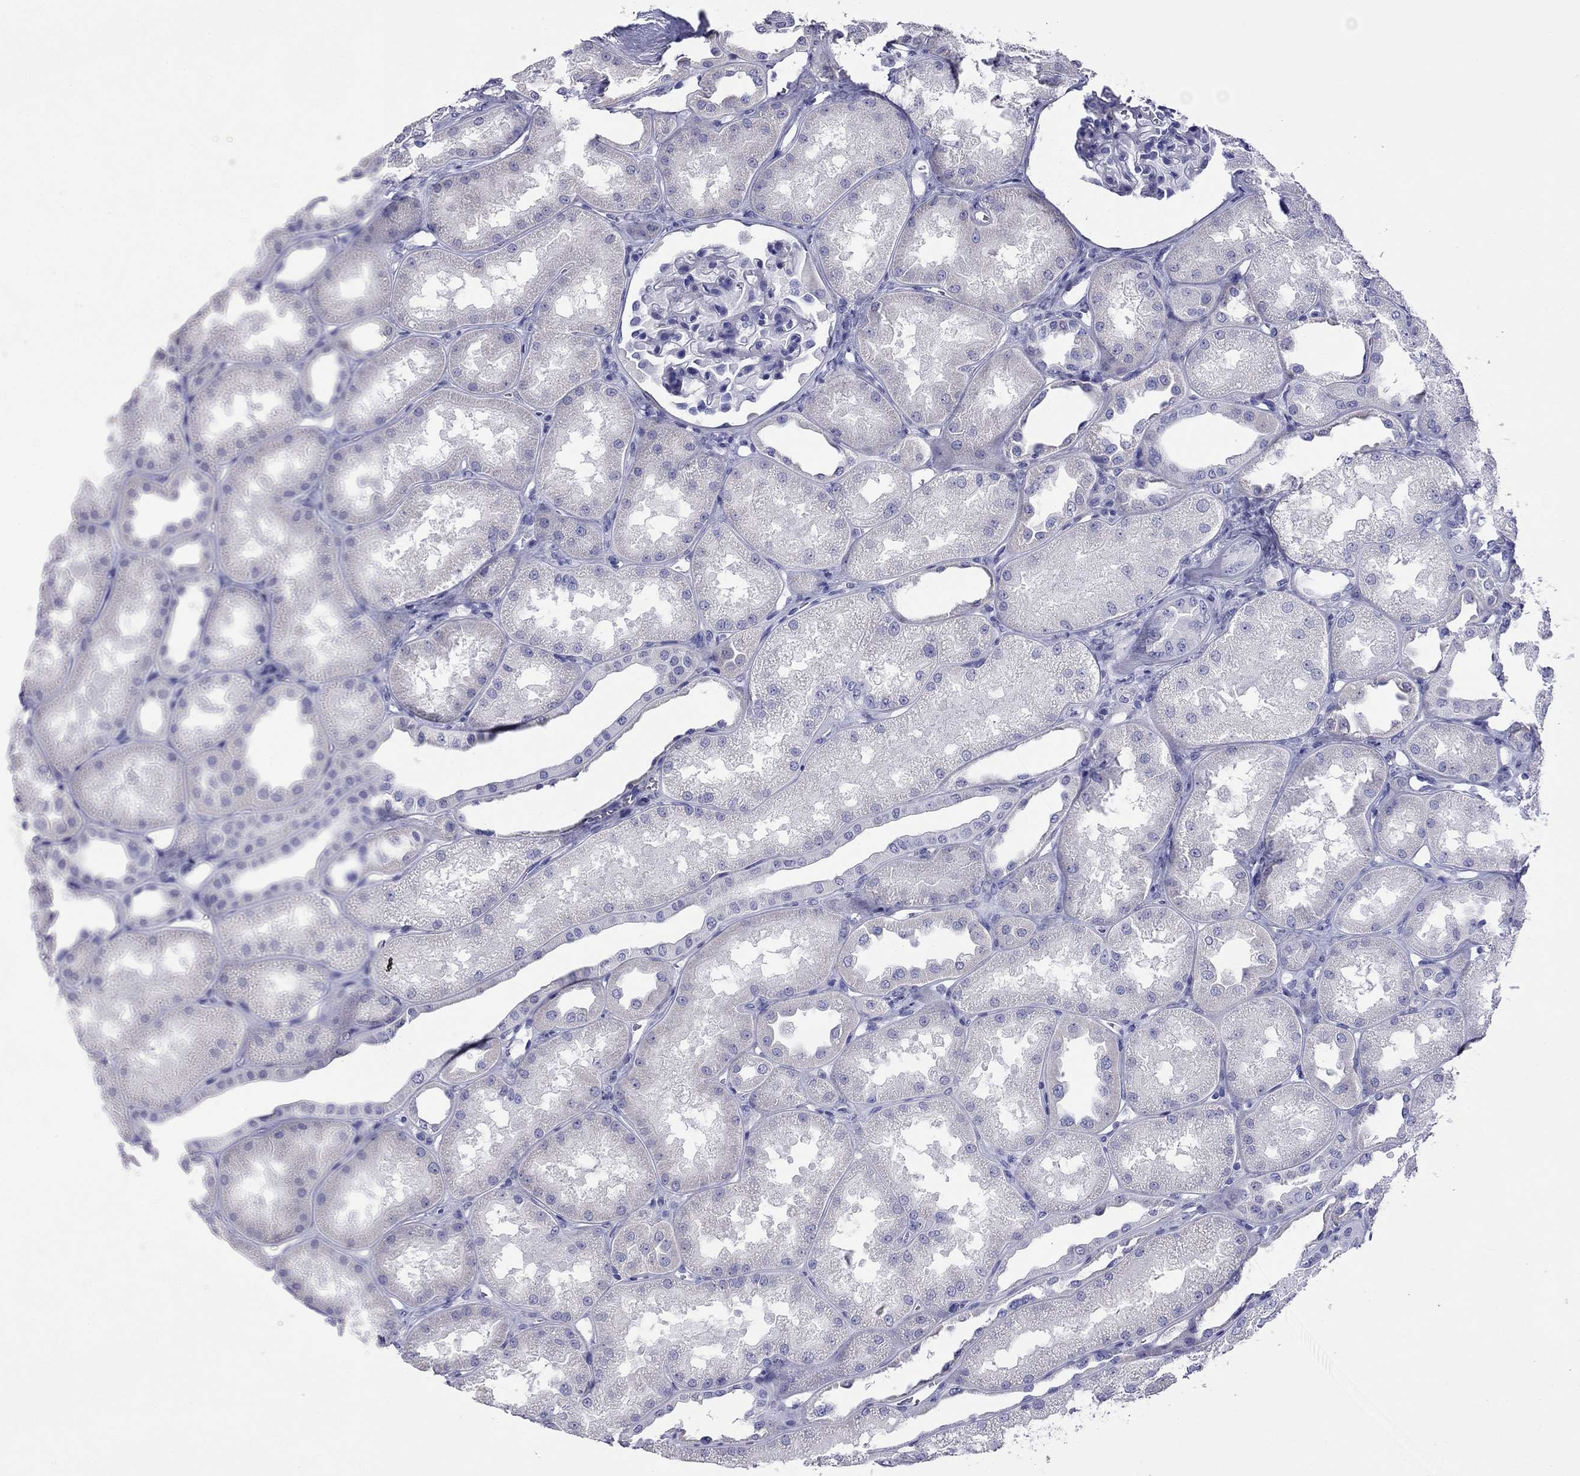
{"staining": {"intensity": "negative", "quantity": "none", "location": "none"}, "tissue": "kidney", "cell_type": "Cells in glomeruli", "image_type": "normal", "snomed": [{"axis": "morphology", "description": "Normal tissue, NOS"}, {"axis": "topography", "description": "Kidney"}], "caption": "Immunohistochemical staining of normal human kidney demonstrates no significant positivity in cells in glomeruli. Nuclei are stained in blue.", "gene": "KIAA2012", "patient": {"sex": "male", "age": 61}}